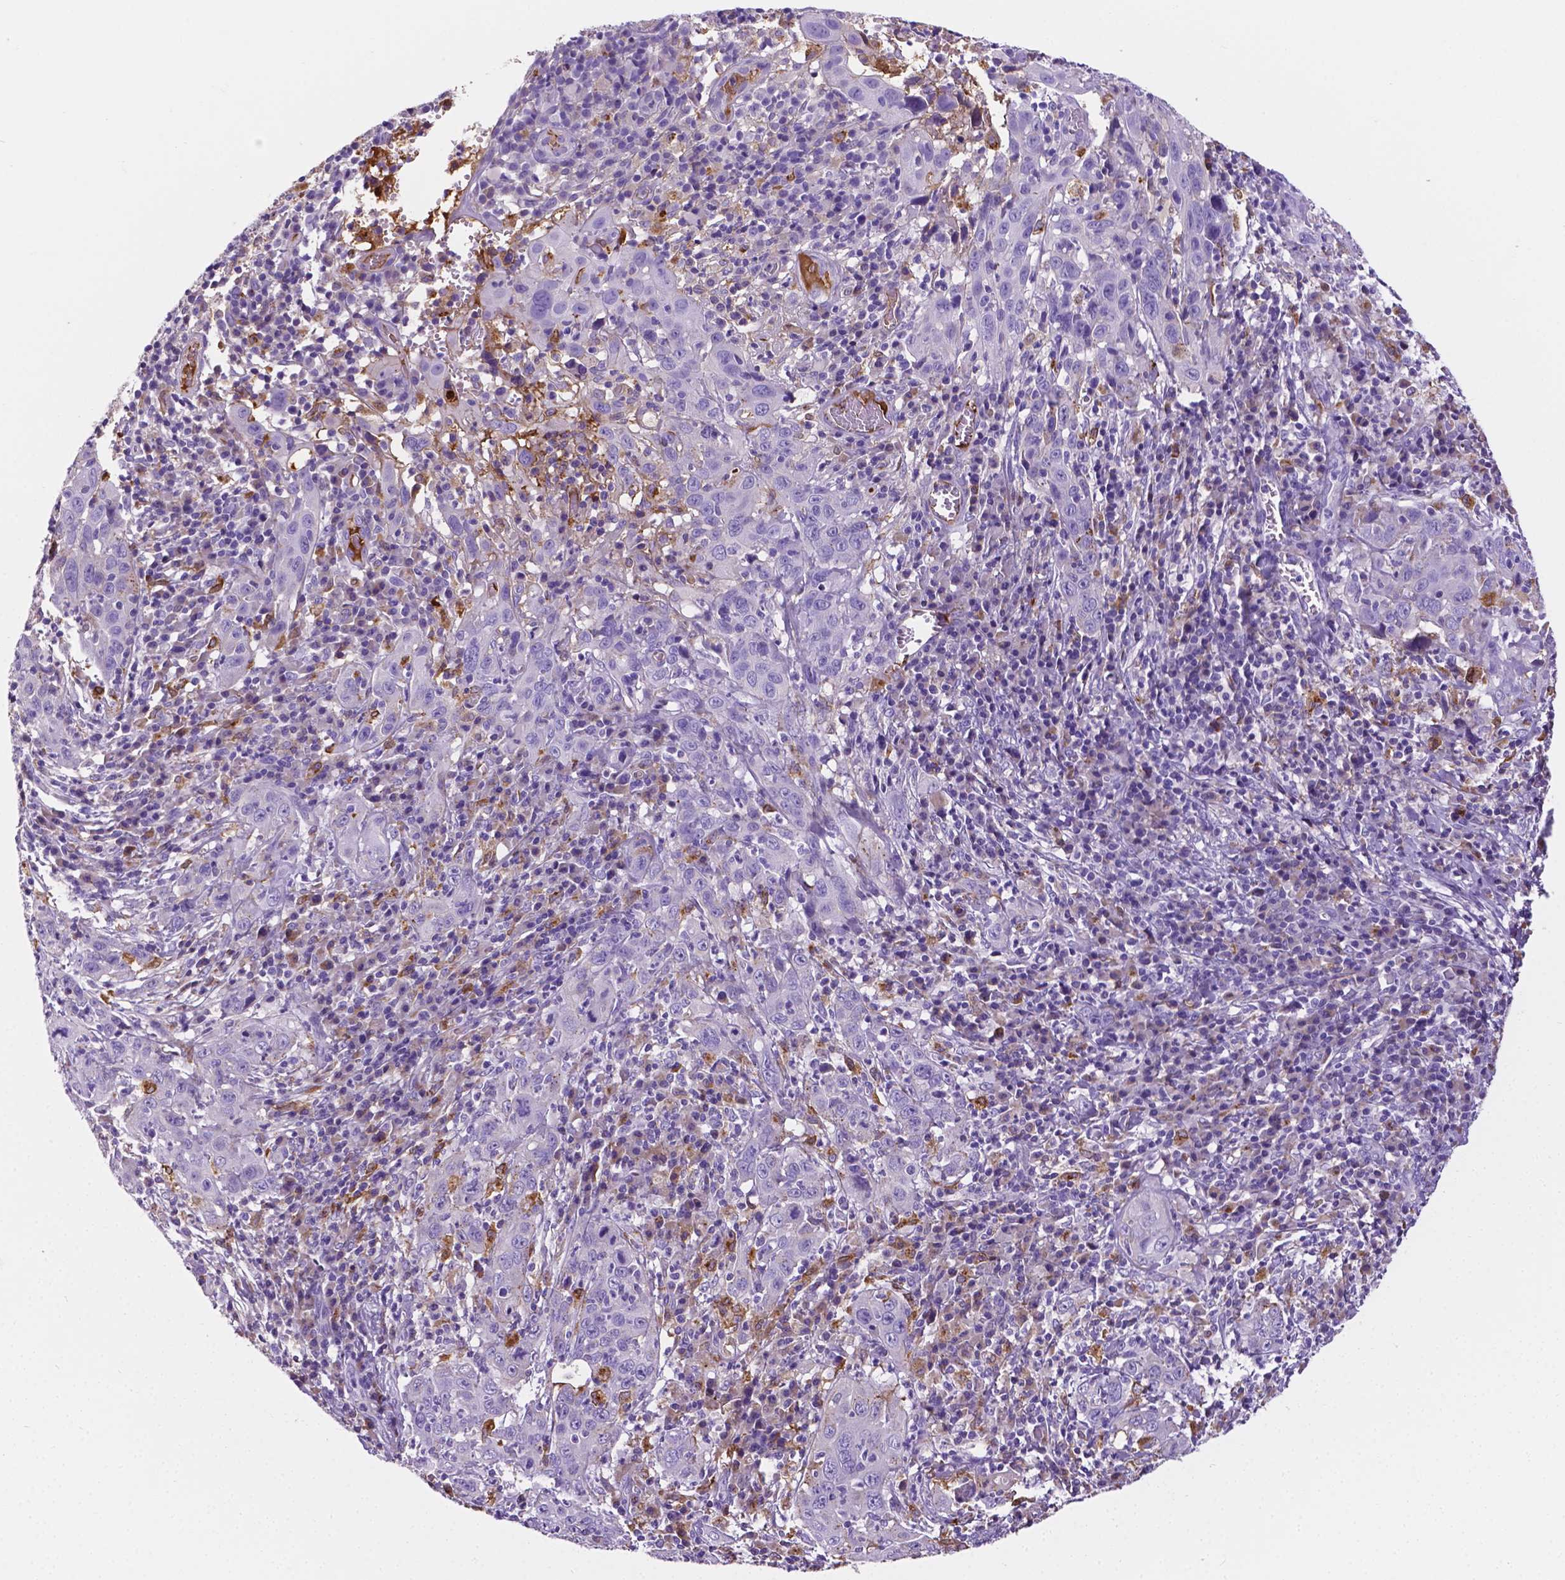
{"staining": {"intensity": "negative", "quantity": "none", "location": "none"}, "tissue": "cervical cancer", "cell_type": "Tumor cells", "image_type": "cancer", "snomed": [{"axis": "morphology", "description": "Squamous cell carcinoma, NOS"}, {"axis": "topography", "description": "Cervix"}], "caption": "DAB immunohistochemical staining of cervical cancer (squamous cell carcinoma) exhibits no significant staining in tumor cells.", "gene": "APOE", "patient": {"sex": "female", "age": 46}}